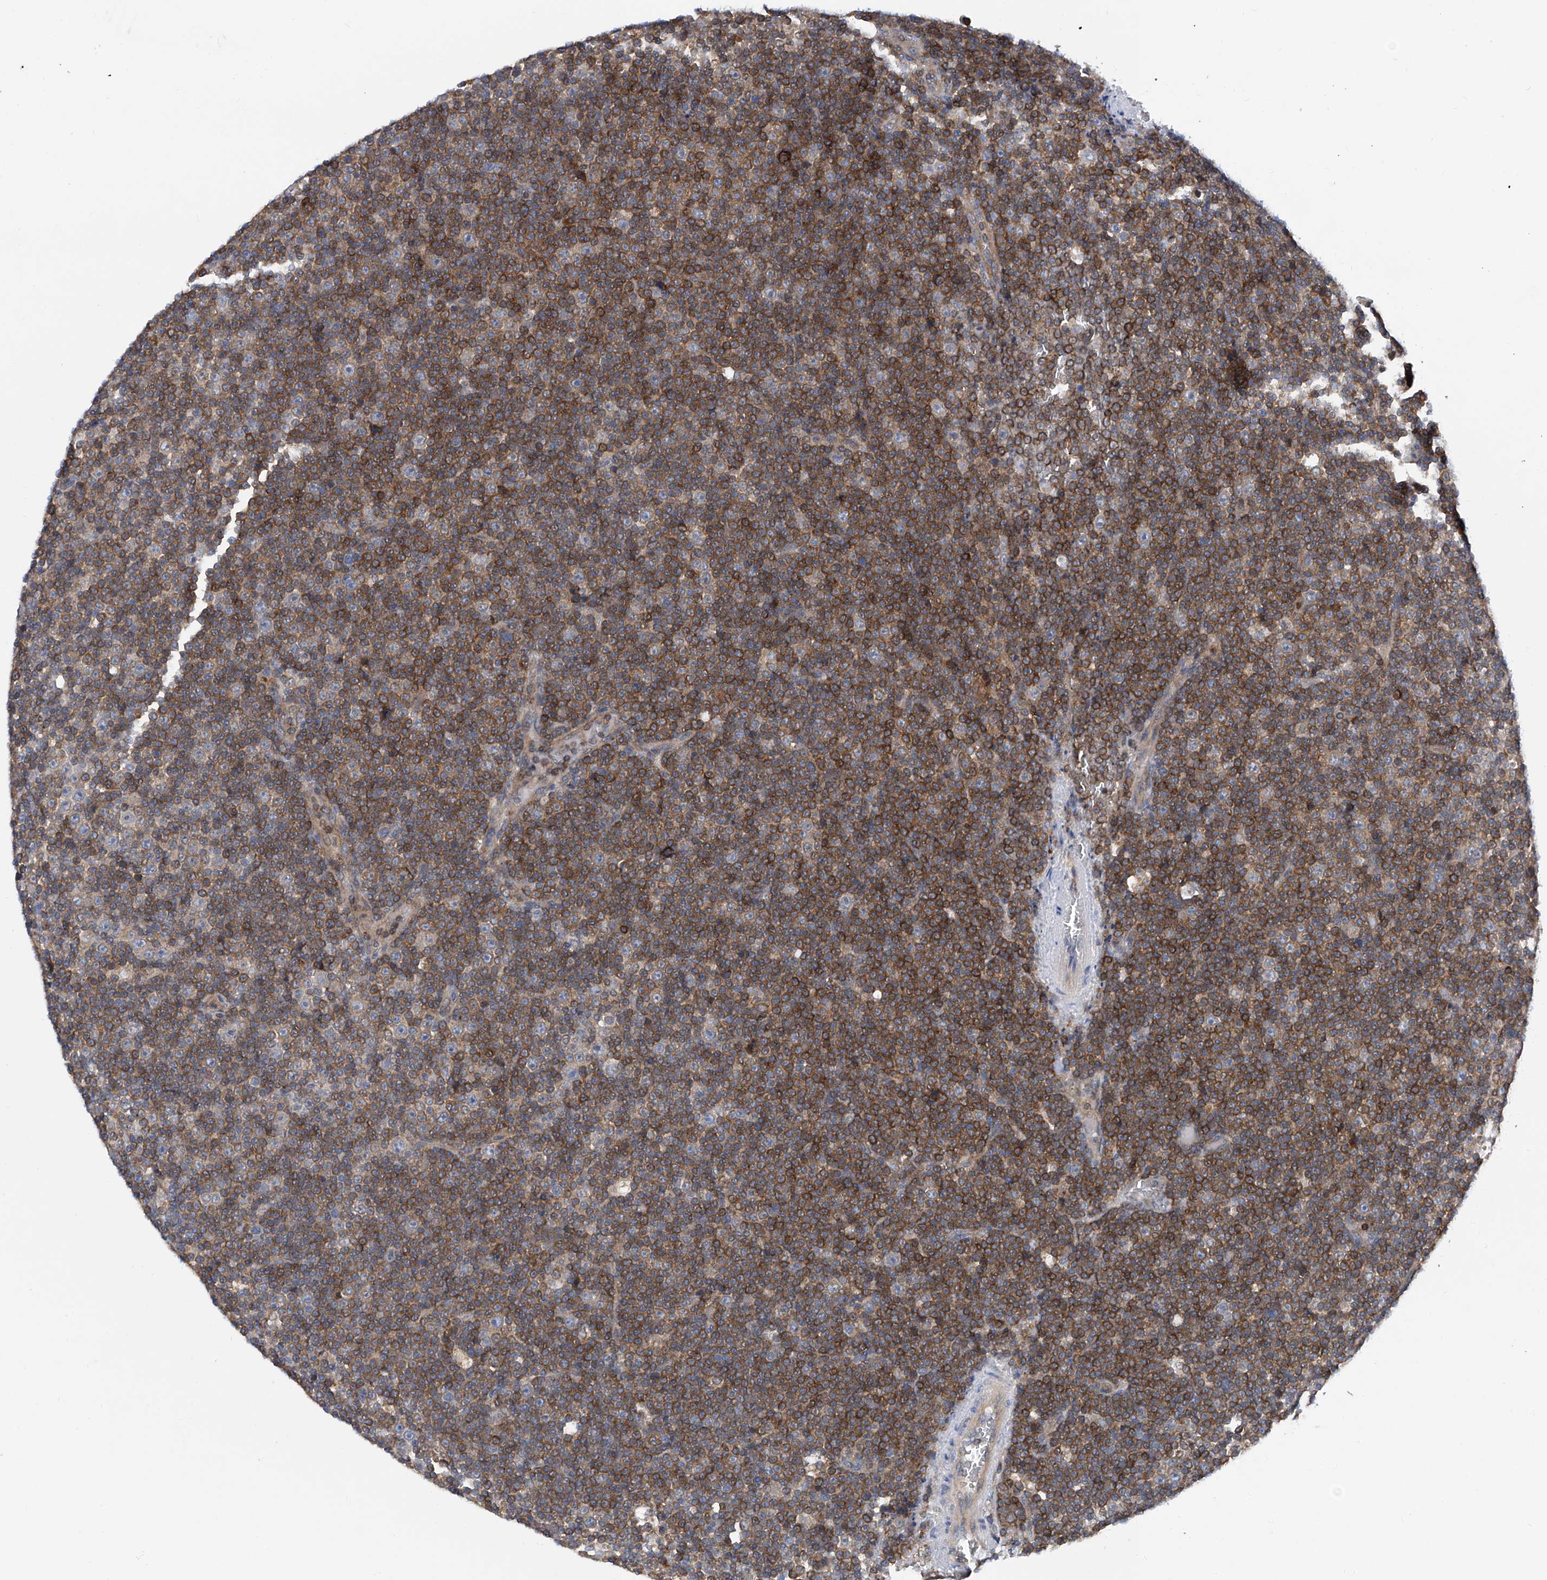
{"staining": {"intensity": "moderate", "quantity": ">75%", "location": "cytoplasmic/membranous"}, "tissue": "lymphoma", "cell_type": "Tumor cells", "image_type": "cancer", "snomed": [{"axis": "morphology", "description": "Malignant lymphoma, non-Hodgkin's type, Low grade"}, {"axis": "topography", "description": "Lymph node"}], "caption": "The photomicrograph reveals a brown stain indicating the presence of a protein in the cytoplasmic/membranous of tumor cells in malignant lymphoma, non-Hodgkin's type (low-grade).", "gene": "TRIM38", "patient": {"sex": "female", "age": 67}}